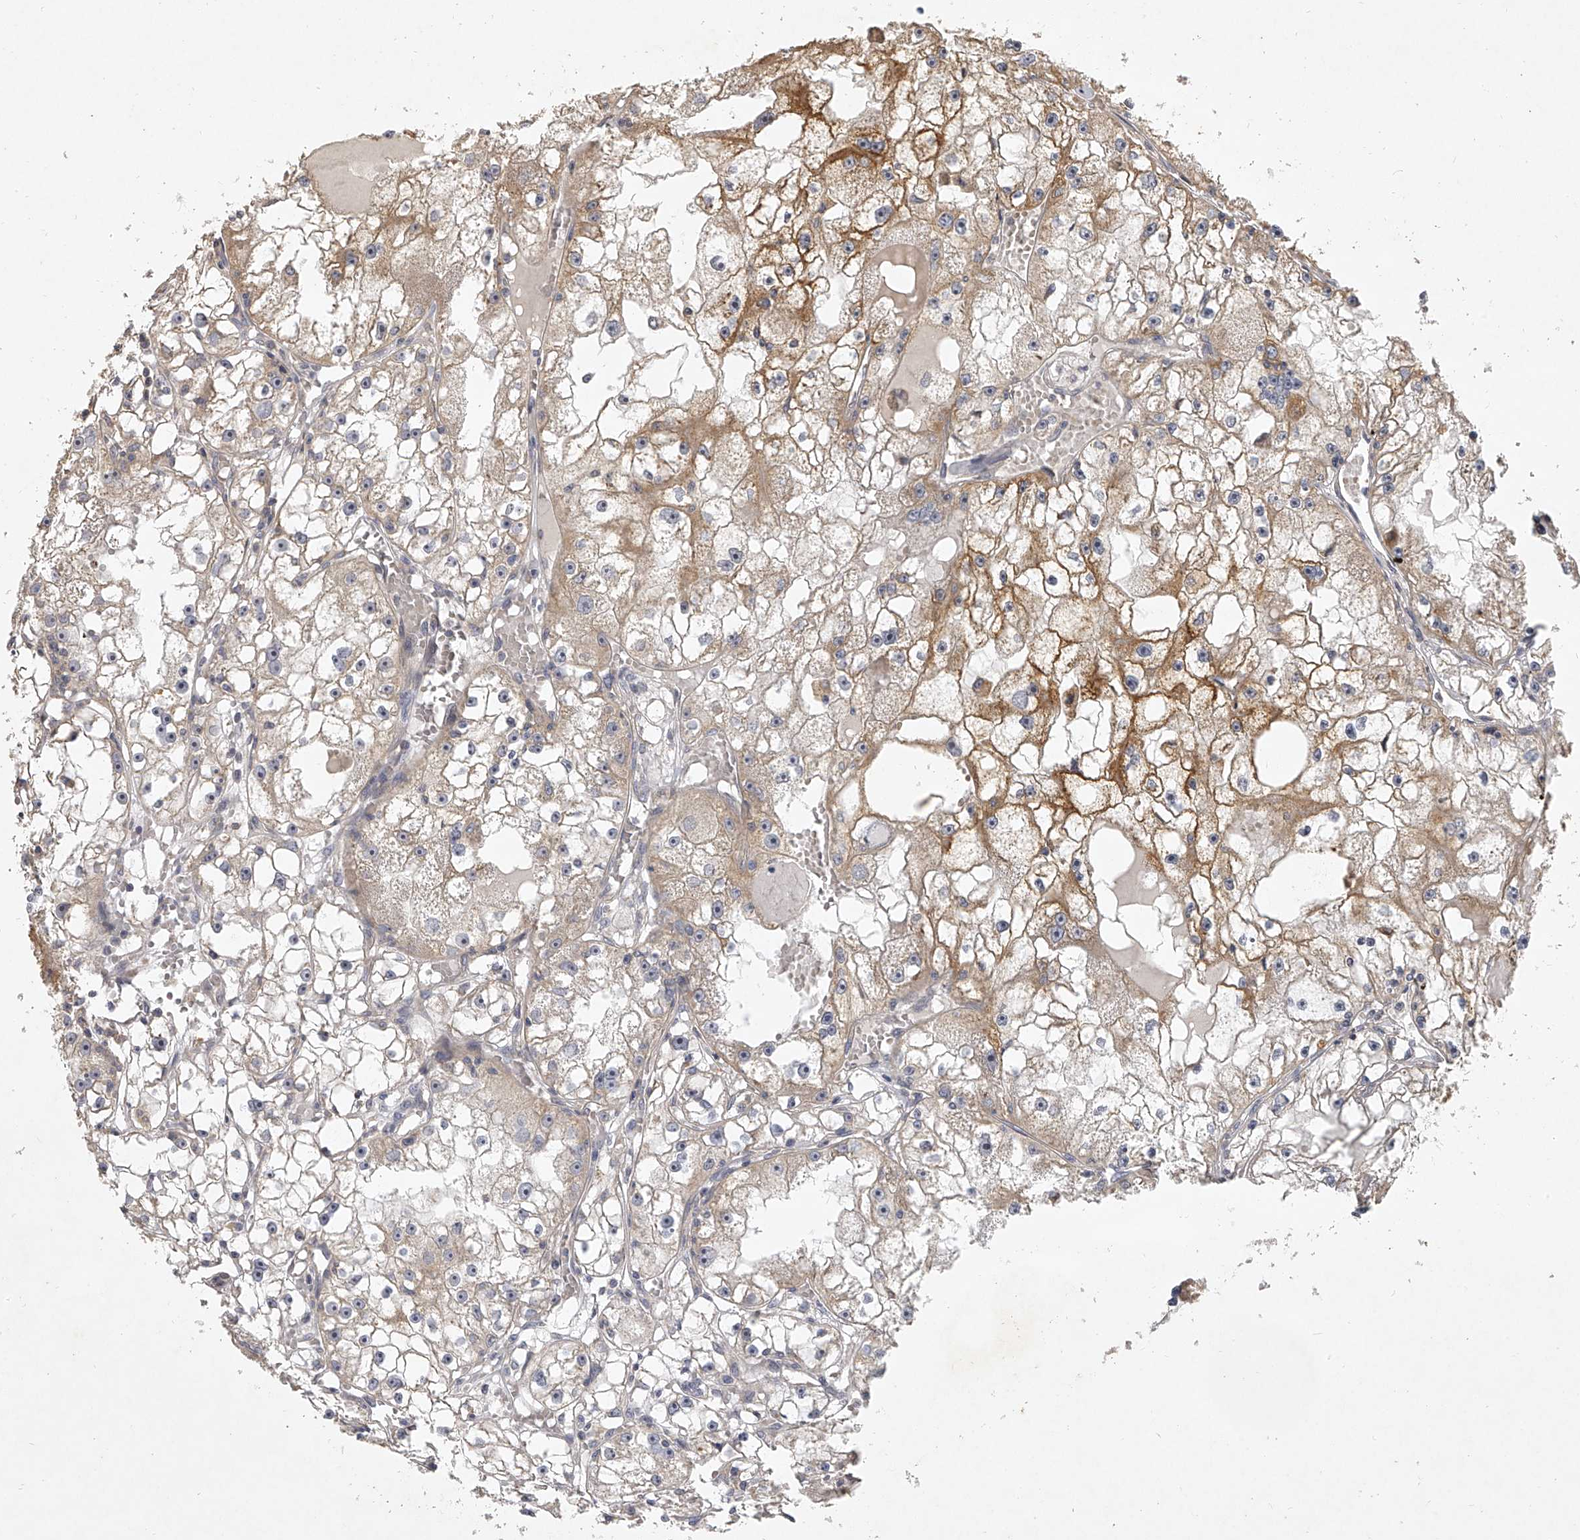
{"staining": {"intensity": "moderate", "quantity": "25%-75%", "location": "cytoplasmic/membranous"}, "tissue": "renal cancer", "cell_type": "Tumor cells", "image_type": "cancer", "snomed": [{"axis": "morphology", "description": "Adenocarcinoma, NOS"}, {"axis": "topography", "description": "Kidney"}], "caption": "This is an image of IHC staining of renal cancer (adenocarcinoma), which shows moderate expression in the cytoplasmic/membranous of tumor cells.", "gene": "DOCK9", "patient": {"sex": "male", "age": 56}}